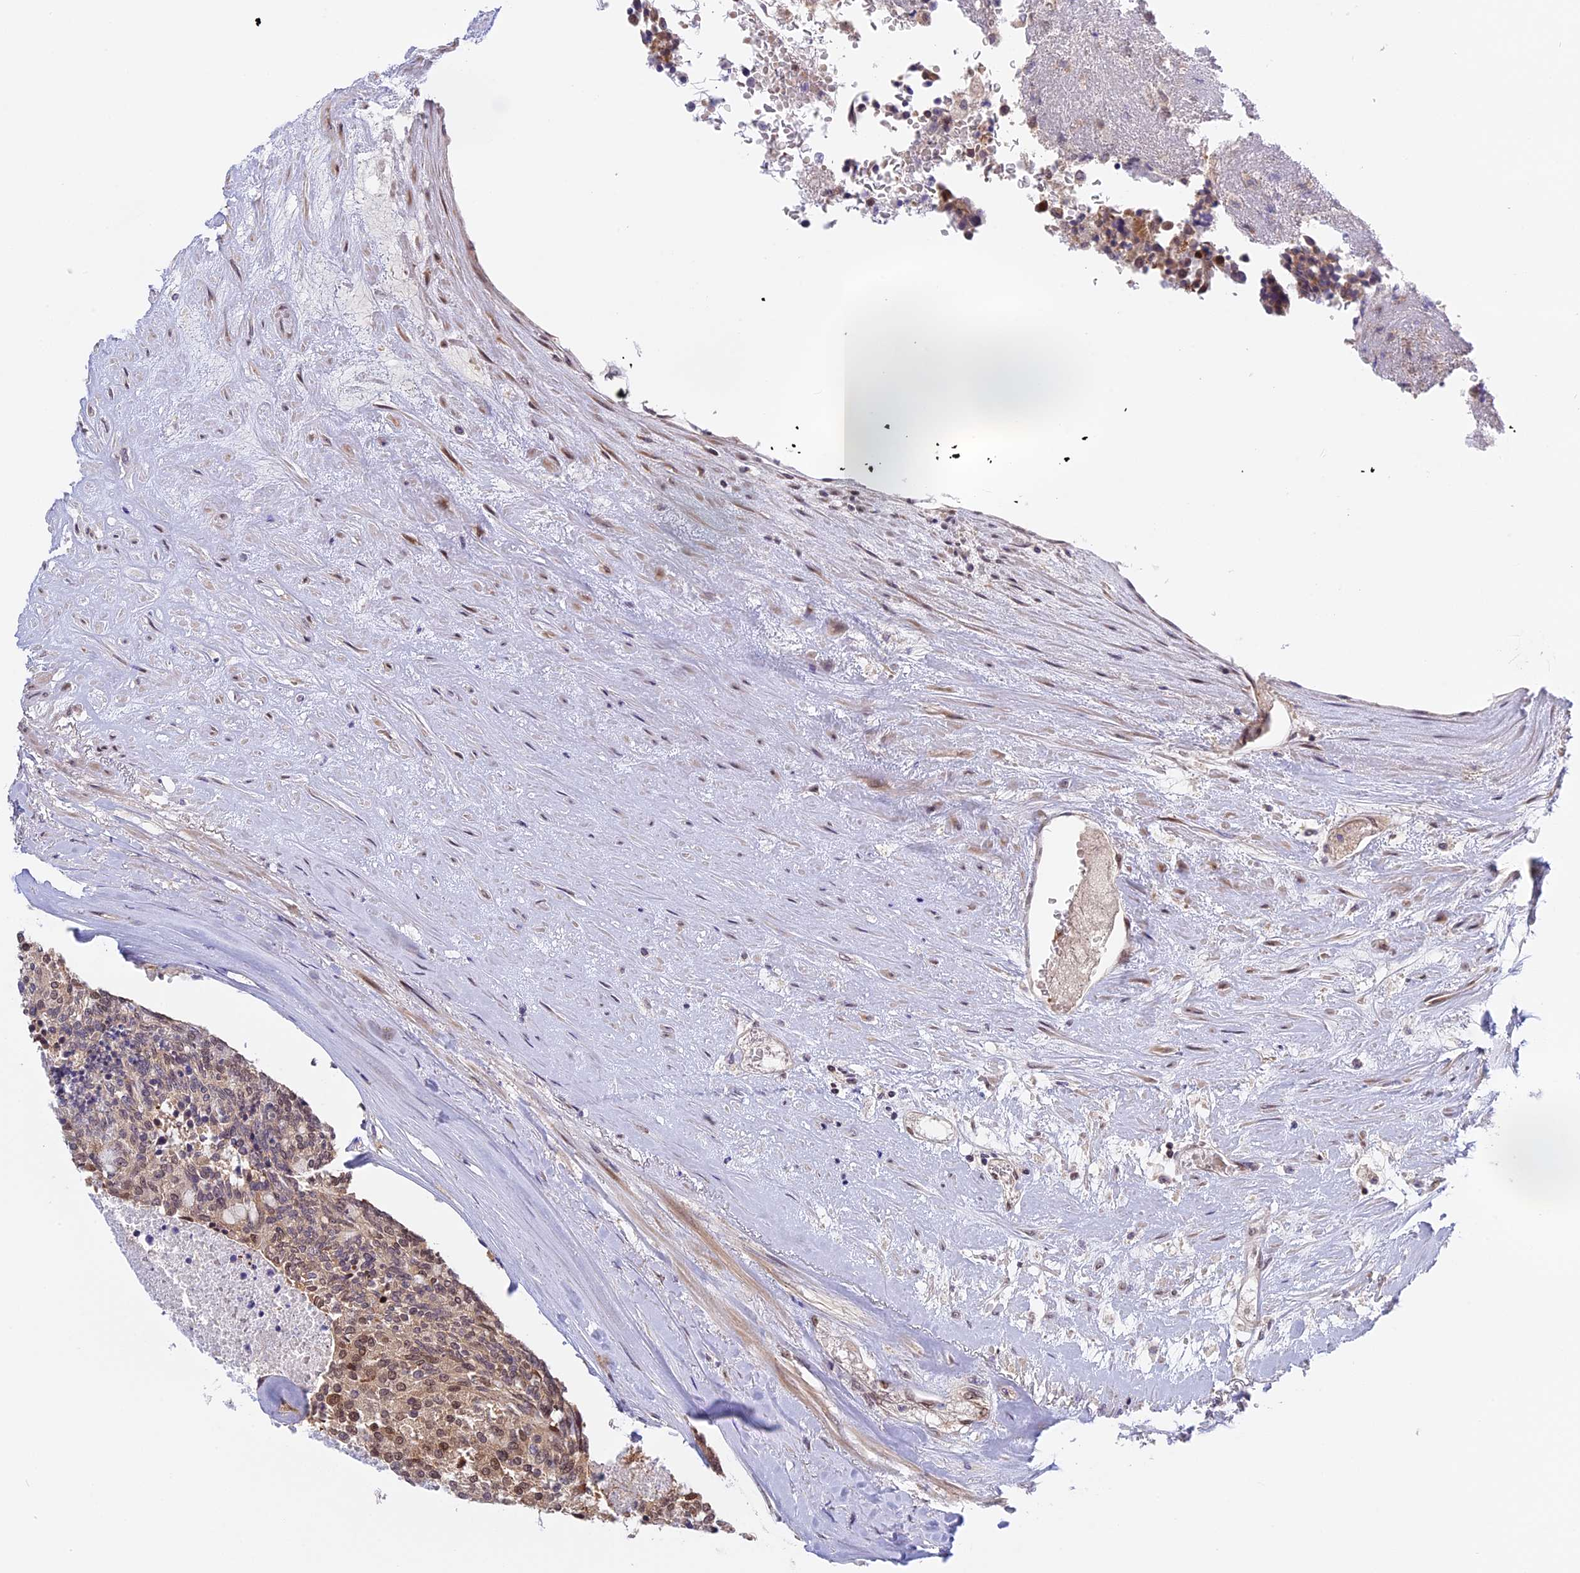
{"staining": {"intensity": "moderate", "quantity": ">75%", "location": "cytoplasmic/membranous,nuclear"}, "tissue": "carcinoid", "cell_type": "Tumor cells", "image_type": "cancer", "snomed": [{"axis": "morphology", "description": "Carcinoid, malignant, NOS"}, {"axis": "topography", "description": "Pancreas"}], "caption": "This photomicrograph shows immunohistochemistry (IHC) staining of carcinoid (malignant), with medium moderate cytoplasmic/membranous and nuclear staining in approximately >75% of tumor cells.", "gene": "ZNF428", "patient": {"sex": "female", "age": 54}}